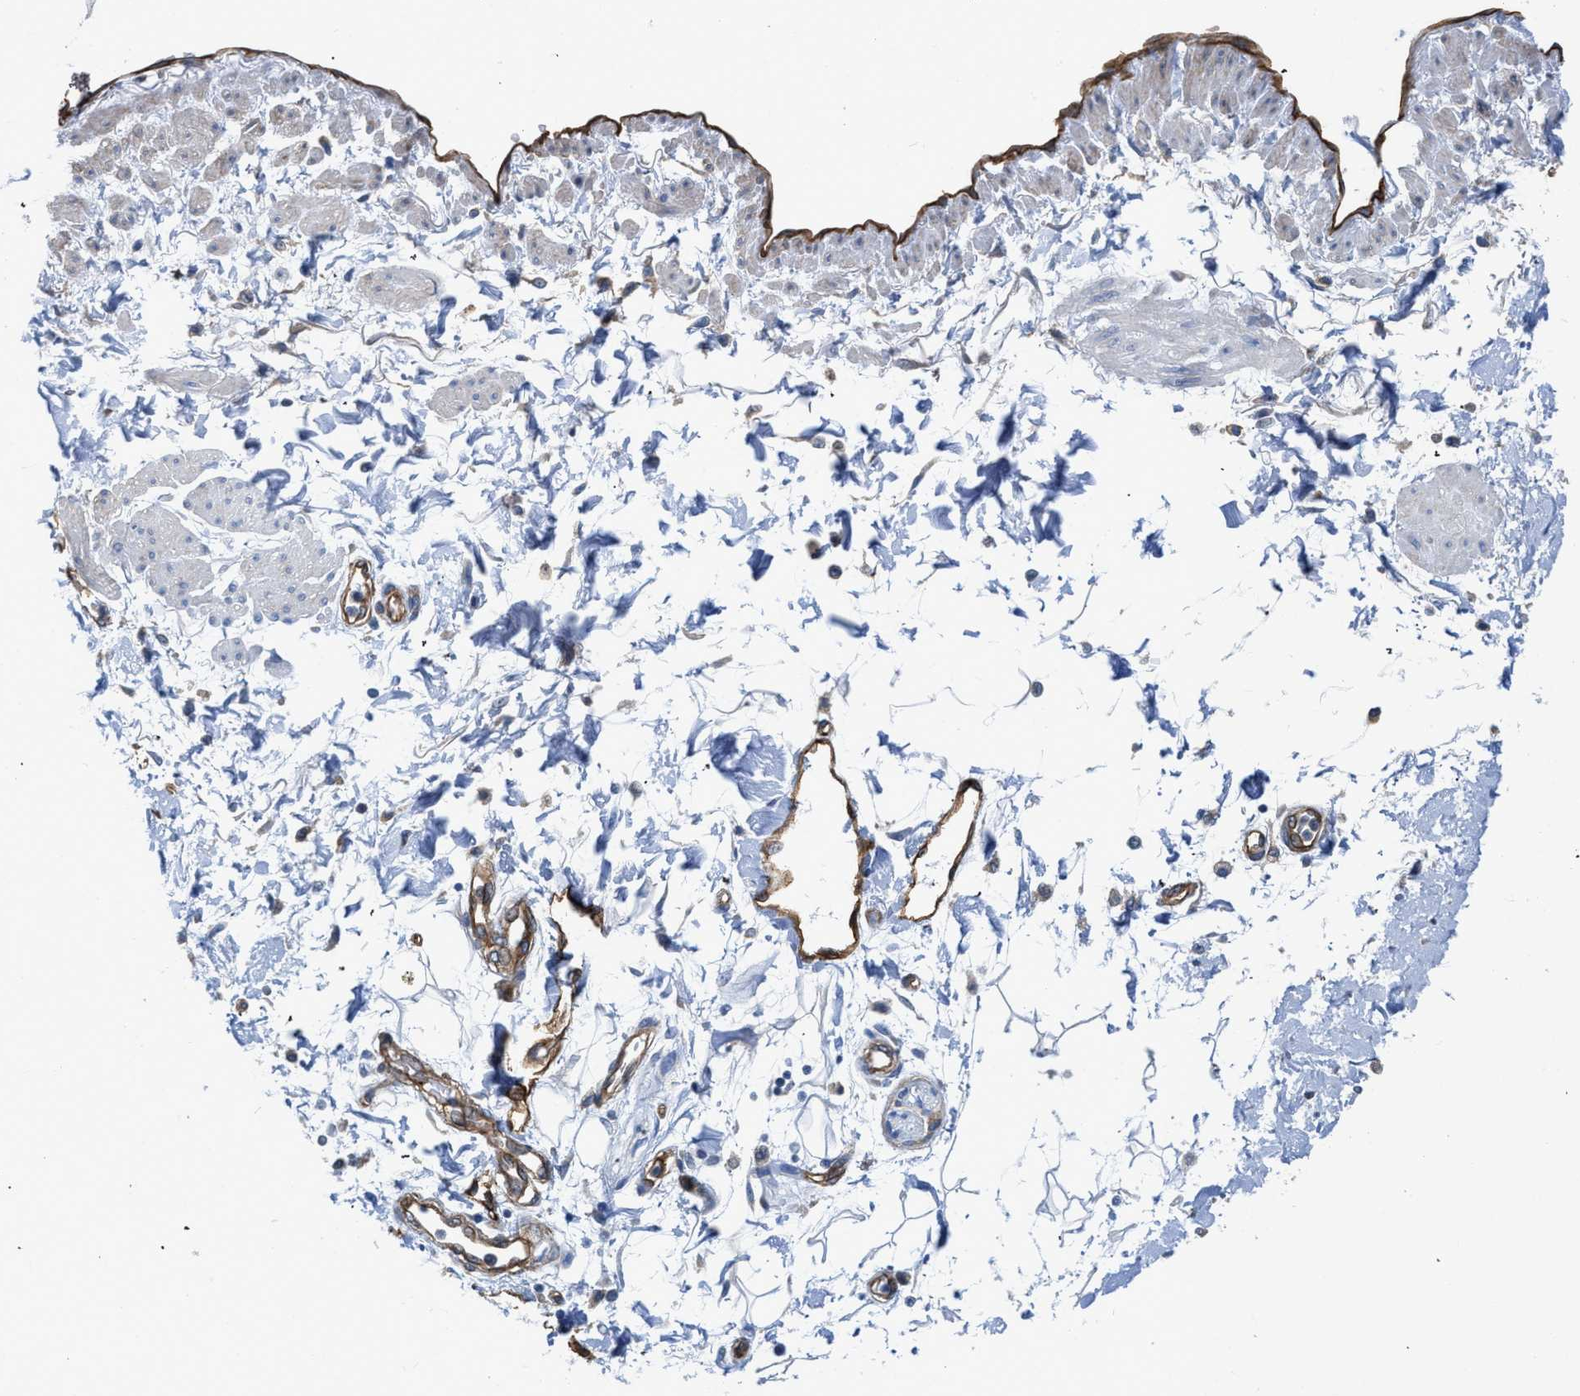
{"staining": {"intensity": "moderate", "quantity": "<25%", "location": "cytoplasmic/membranous"}, "tissue": "adipose tissue", "cell_type": "Adipocytes", "image_type": "normal", "snomed": [{"axis": "morphology", "description": "Normal tissue, NOS"}, {"axis": "morphology", "description": "Adenocarcinoma, NOS"}, {"axis": "topography", "description": "Duodenum"}, {"axis": "topography", "description": "Peripheral nerve tissue"}], "caption": "Immunohistochemical staining of unremarkable human adipose tissue shows low levels of moderate cytoplasmic/membranous staining in about <25% of adipocytes.", "gene": "C22orf42", "patient": {"sex": "female", "age": 60}}